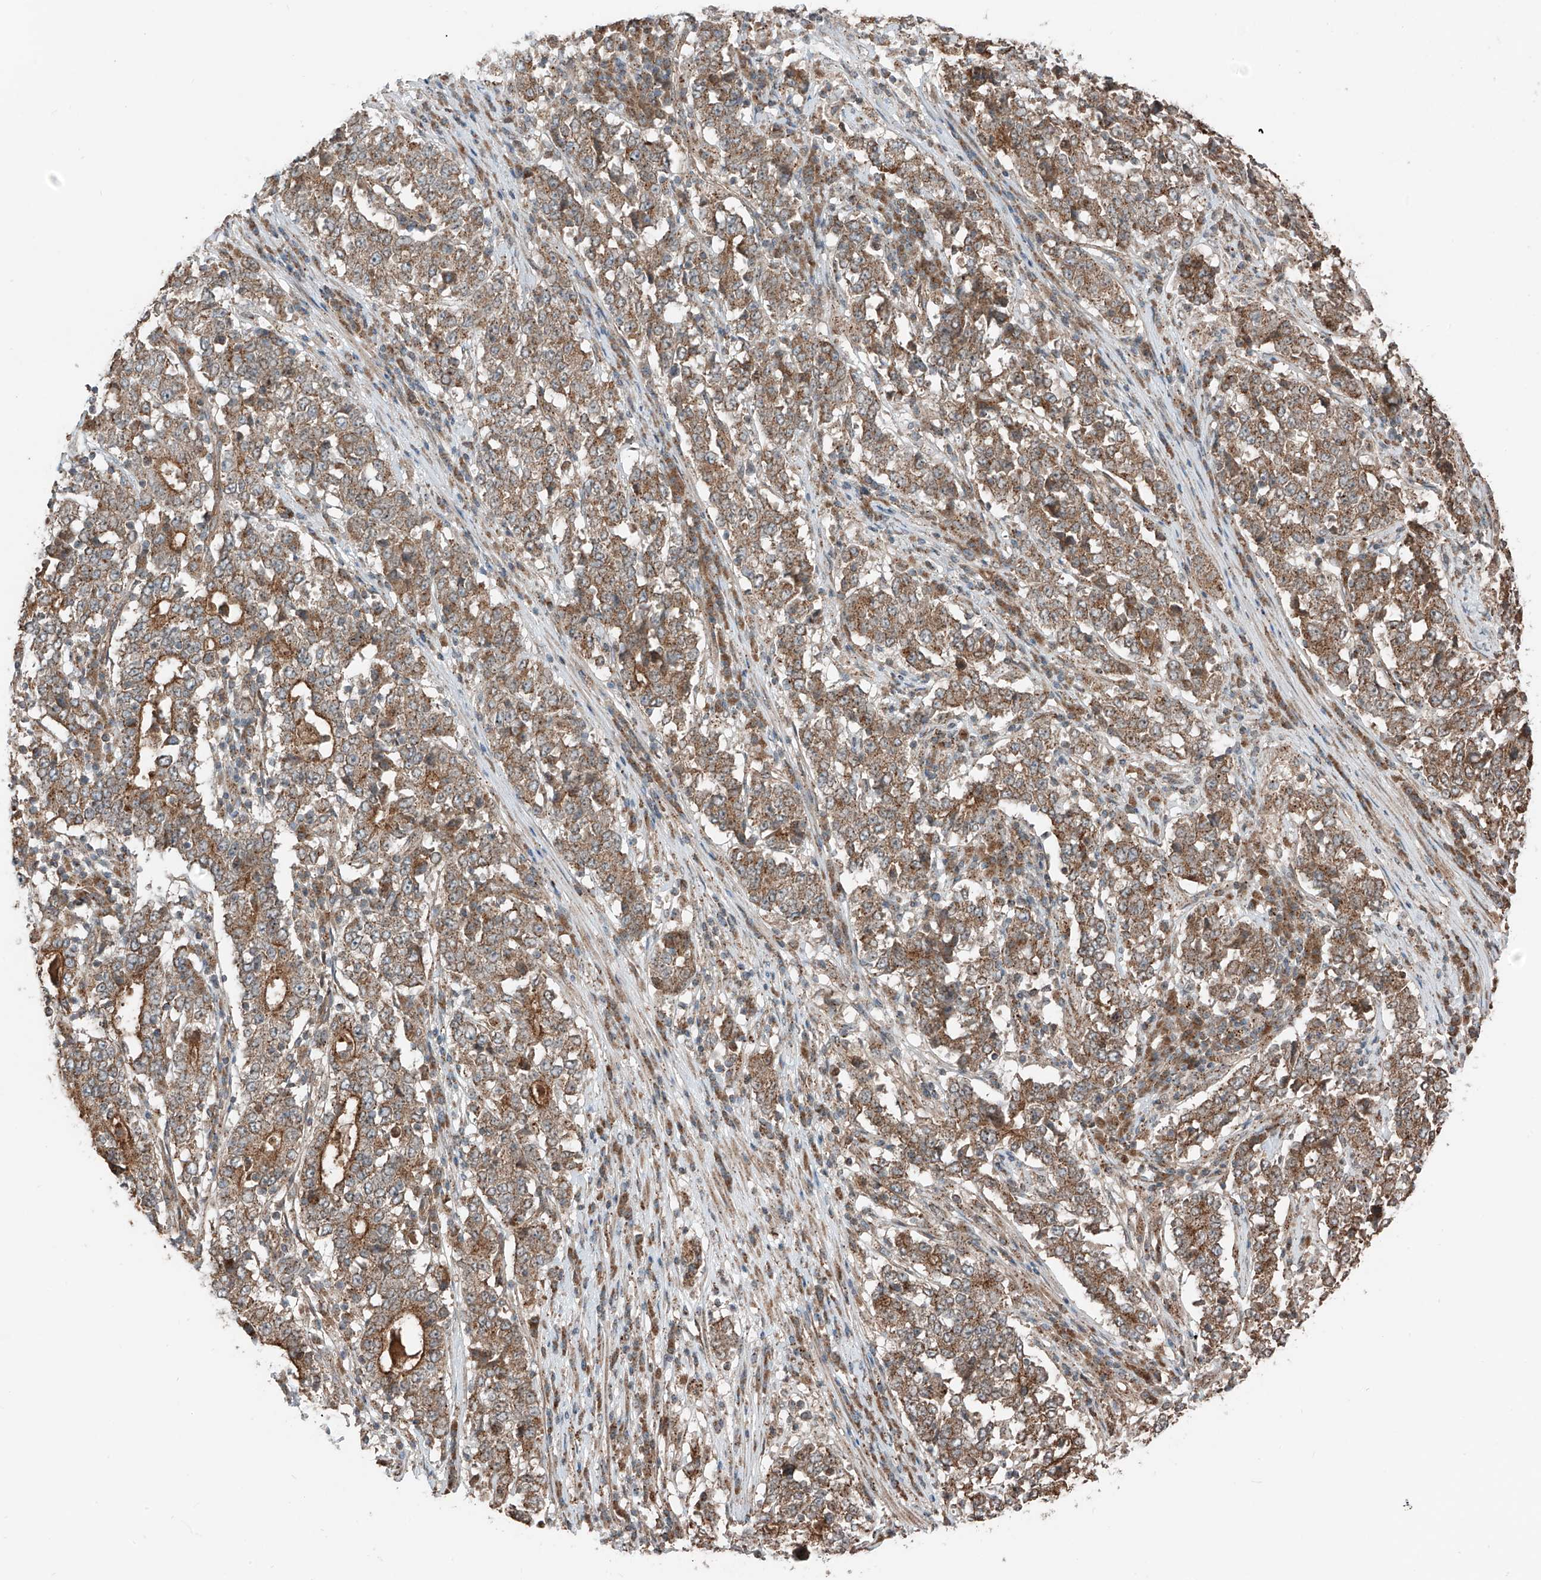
{"staining": {"intensity": "moderate", "quantity": ">75%", "location": "cytoplasmic/membranous"}, "tissue": "stomach cancer", "cell_type": "Tumor cells", "image_type": "cancer", "snomed": [{"axis": "morphology", "description": "Adenocarcinoma, NOS"}, {"axis": "topography", "description": "Stomach"}], "caption": "High-power microscopy captured an IHC image of stomach cancer, revealing moderate cytoplasmic/membranous staining in about >75% of tumor cells. (IHC, brightfield microscopy, high magnification).", "gene": "CEP162", "patient": {"sex": "male", "age": 59}}